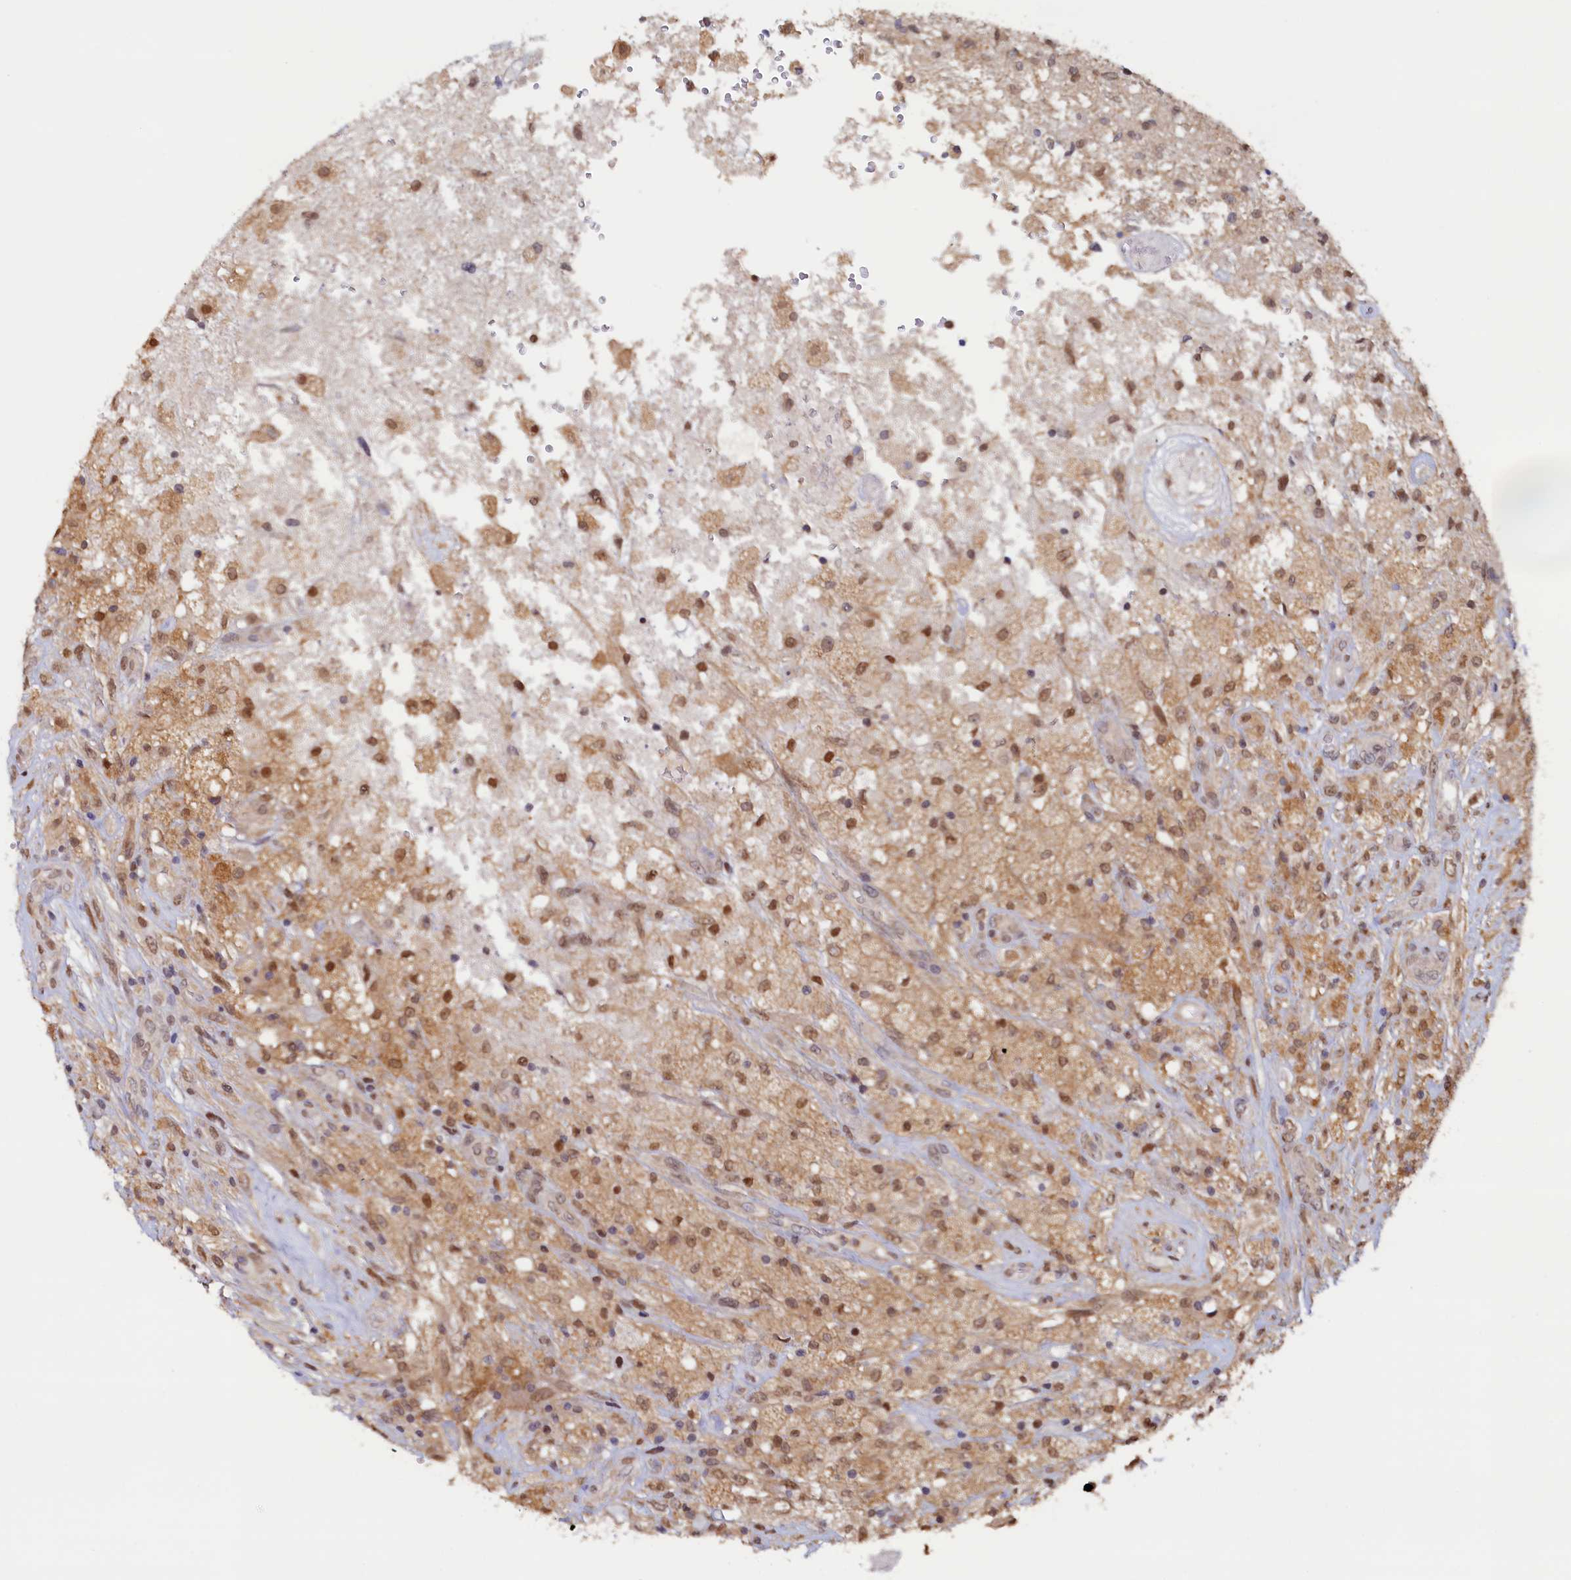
{"staining": {"intensity": "moderate", "quantity": "25%-75%", "location": "cytoplasmic/membranous,nuclear"}, "tissue": "glioma", "cell_type": "Tumor cells", "image_type": "cancer", "snomed": [{"axis": "morphology", "description": "Glioma, malignant, High grade"}, {"axis": "topography", "description": "Brain"}], "caption": "High-magnification brightfield microscopy of high-grade glioma (malignant) stained with DAB (brown) and counterstained with hematoxylin (blue). tumor cells exhibit moderate cytoplasmic/membranous and nuclear expression is seen in approximately25%-75% of cells.", "gene": "AHCY", "patient": {"sex": "male", "age": 56}}